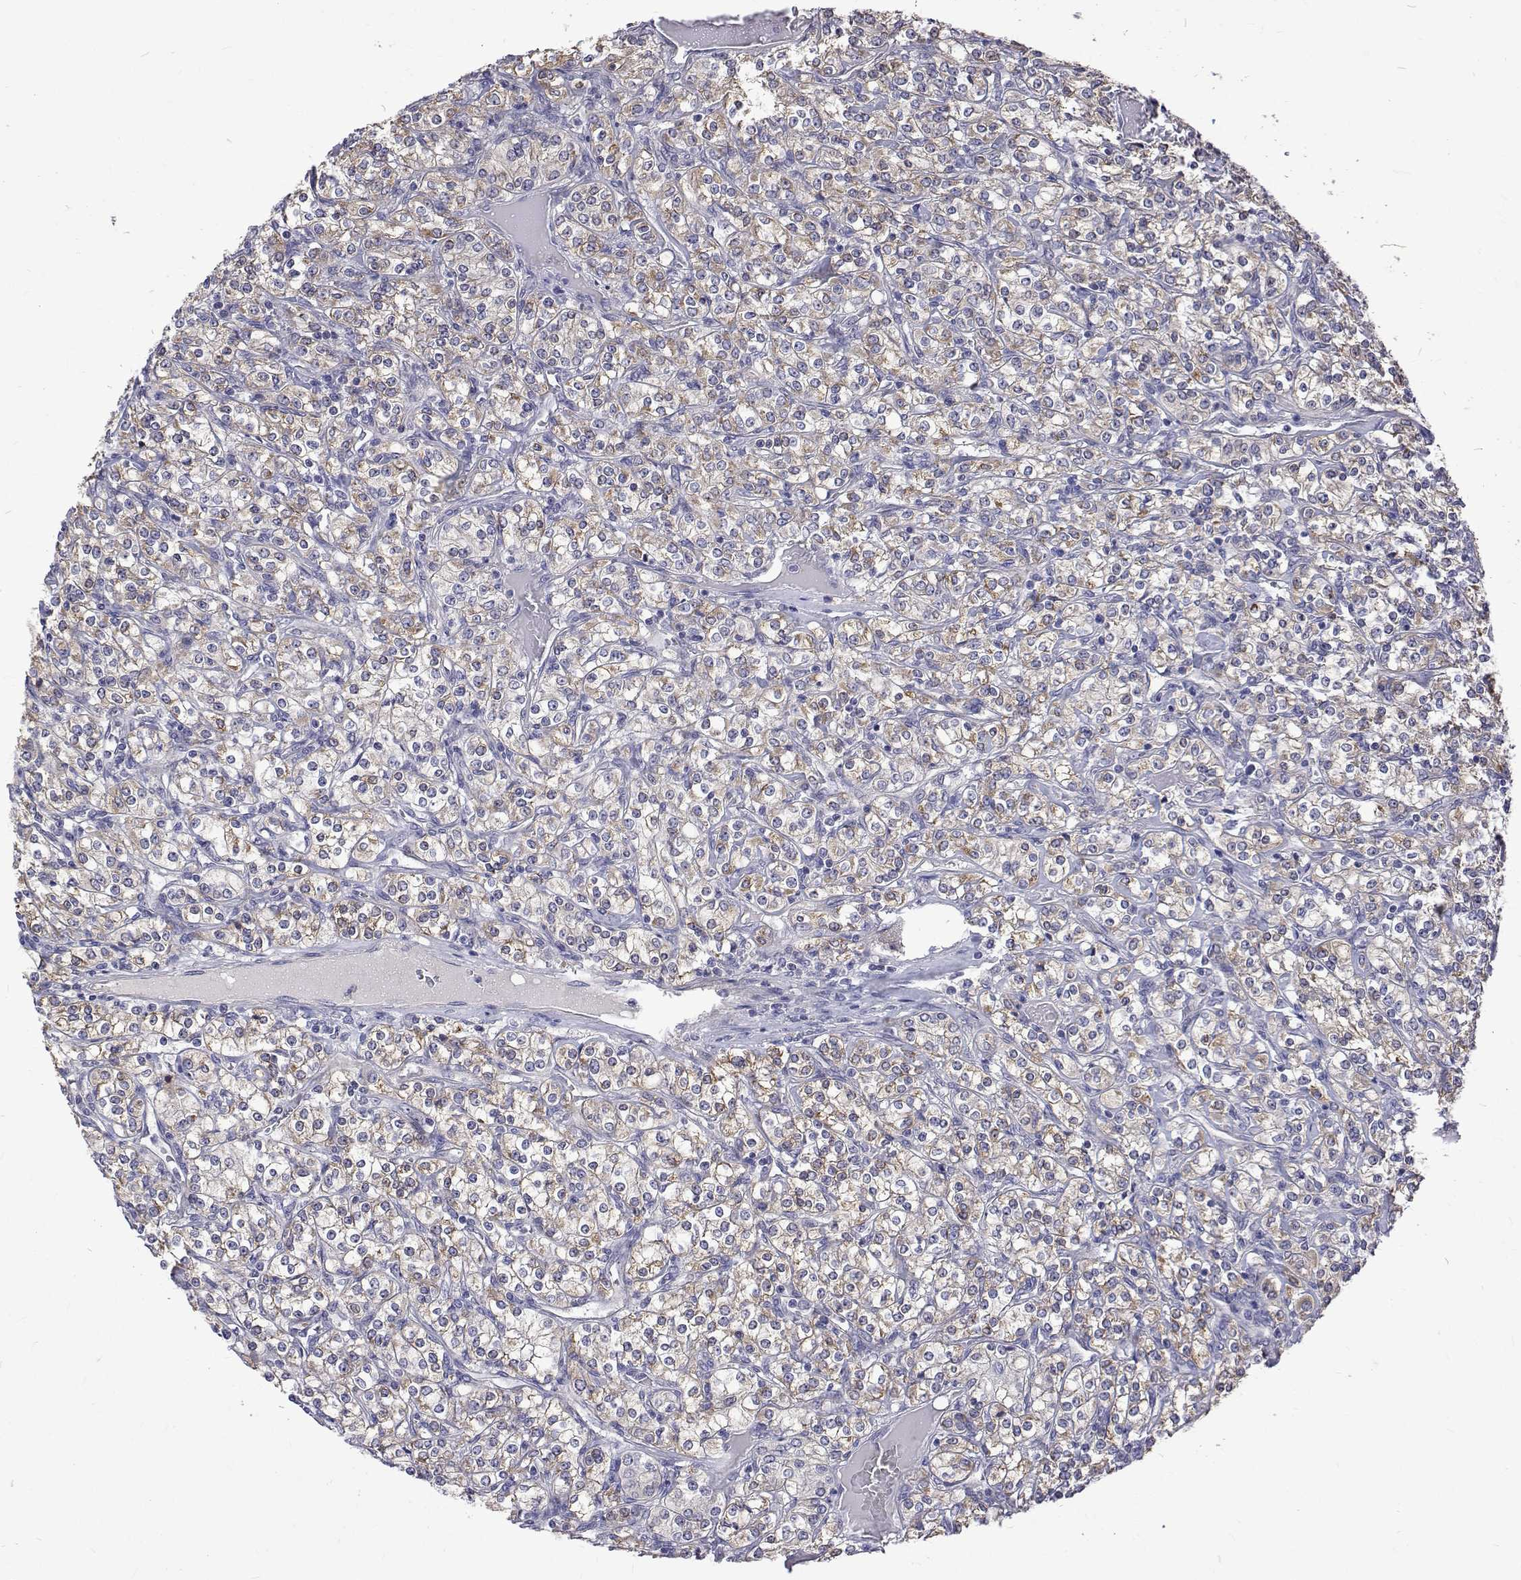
{"staining": {"intensity": "weak", "quantity": "25%-75%", "location": "cytoplasmic/membranous"}, "tissue": "renal cancer", "cell_type": "Tumor cells", "image_type": "cancer", "snomed": [{"axis": "morphology", "description": "Adenocarcinoma, NOS"}, {"axis": "topography", "description": "Kidney"}], "caption": "Immunohistochemical staining of adenocarcinoma (renal) shows low levels of weak cytoplasmic/membranous protein positivity in about 25%-75% of tumor cells.", "gene": "PADI1", "patient": {"sex": "male", "age": 77}}